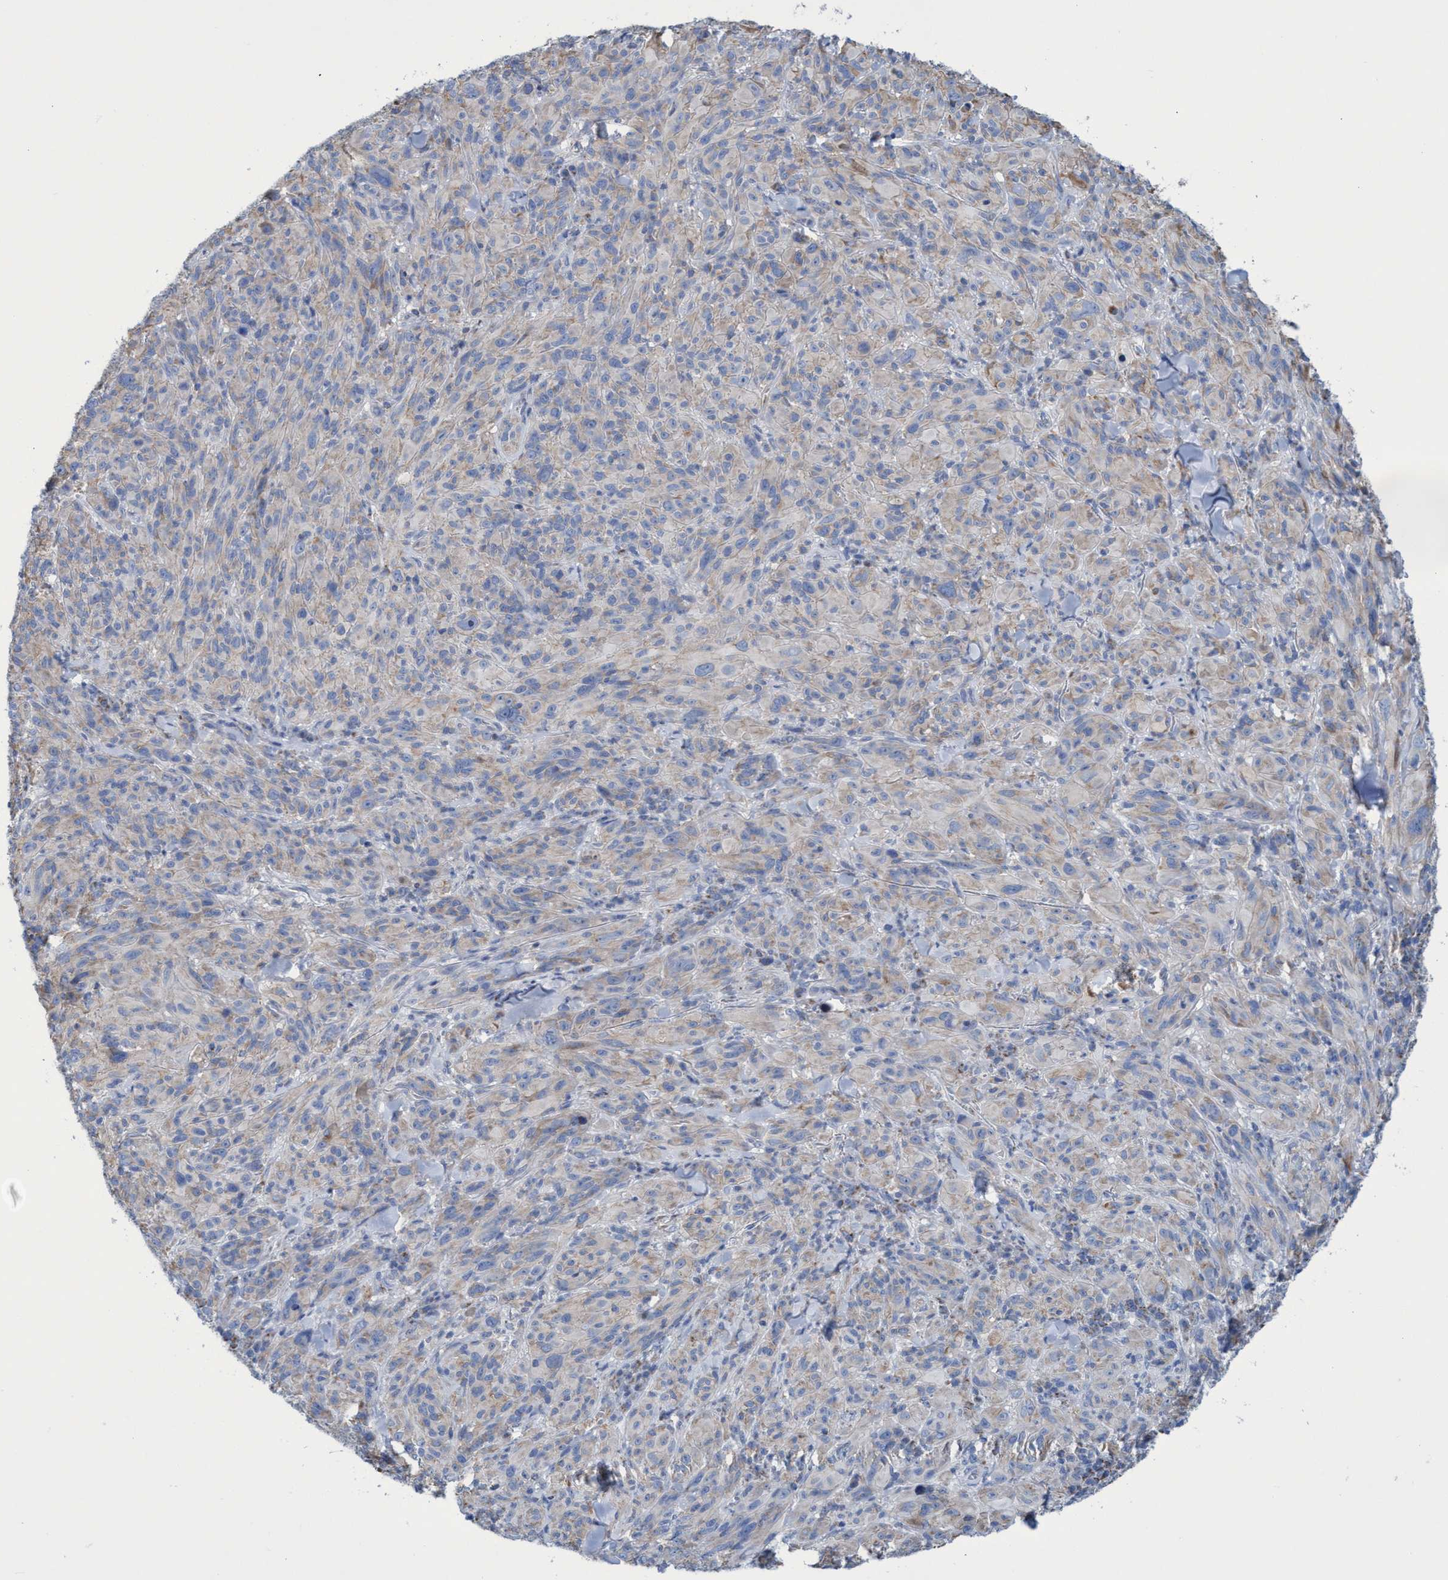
{"staining": {"intensity": "weak", "quantity": "<25%", "location": "cytoplasmic/membranous"}, "tissue": "melanoma", "cell_type": "Tumor cells", "image_type": "cancer", "snomed": [{"axis": "morphology", "description": "Malignant melanoma, NOS"}, {"axis": "topography", "description": "Skin of head"}], "caption": "DAB (3,3'-diaminobenzidine) immunohistochemical staining of malignant melanoma exhibits no significant staining in tumor cells.", "gene": "ZNF750", "patient": {"sex": "male", "age": 96}}